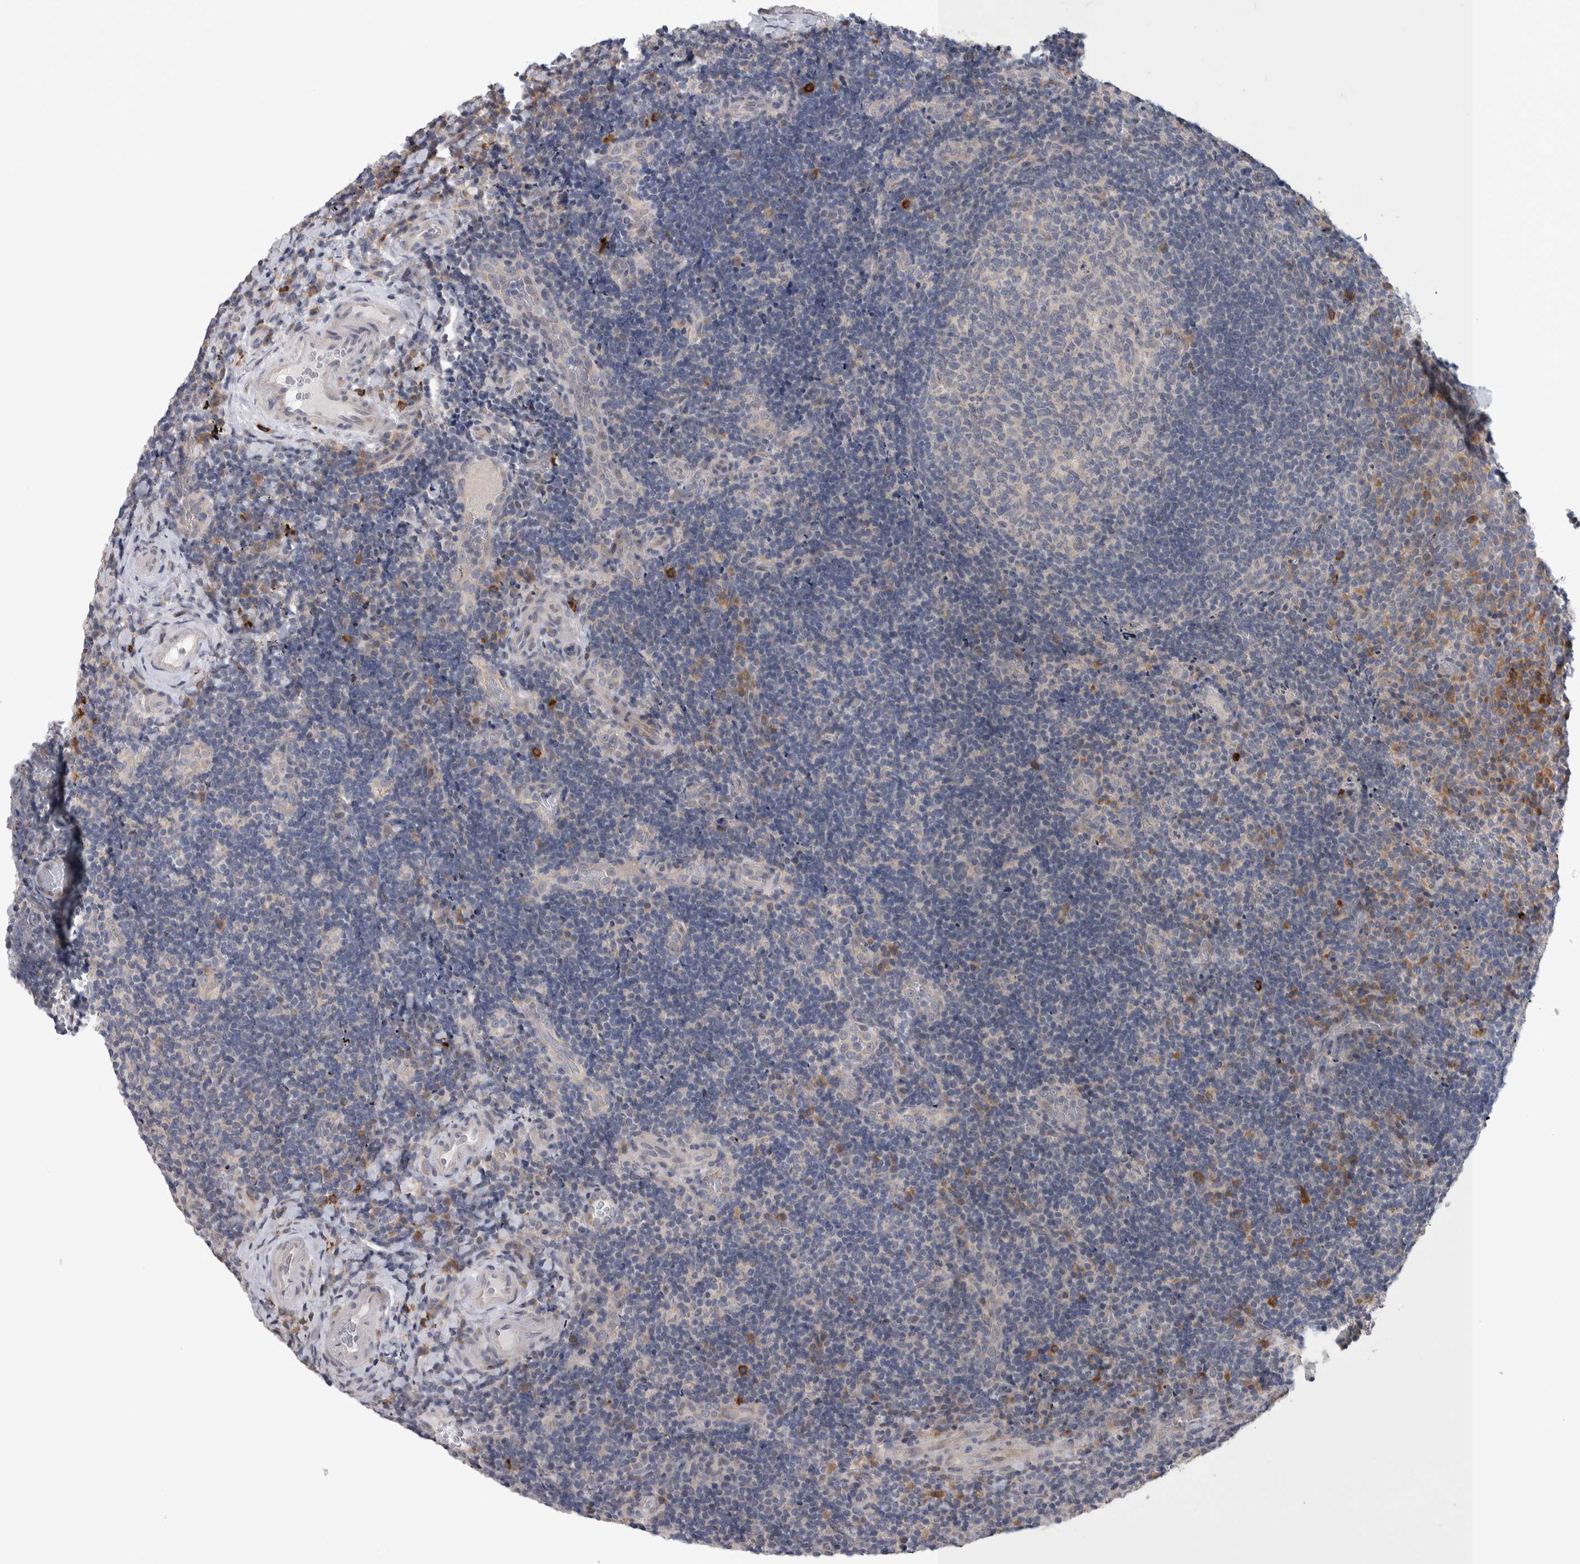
{"staining": {"intensity": "negative", "quantity": "none", "location": "none"}, "tissue": "lymphoma", "cell_type": "Tumor cells", "image_type": "cancer", "snomed": [{"axis": "morphology", "description": "Malignant lymphoma, non-Hodgkin's type, High grade"}, {"axis": "topography", "description": "Tonsil"}], "caption": "Tumor cells are negative for brown protein staining in lymphoma.", "gene": "IBTK", "patient": {"sex": "female", "age": 36}}